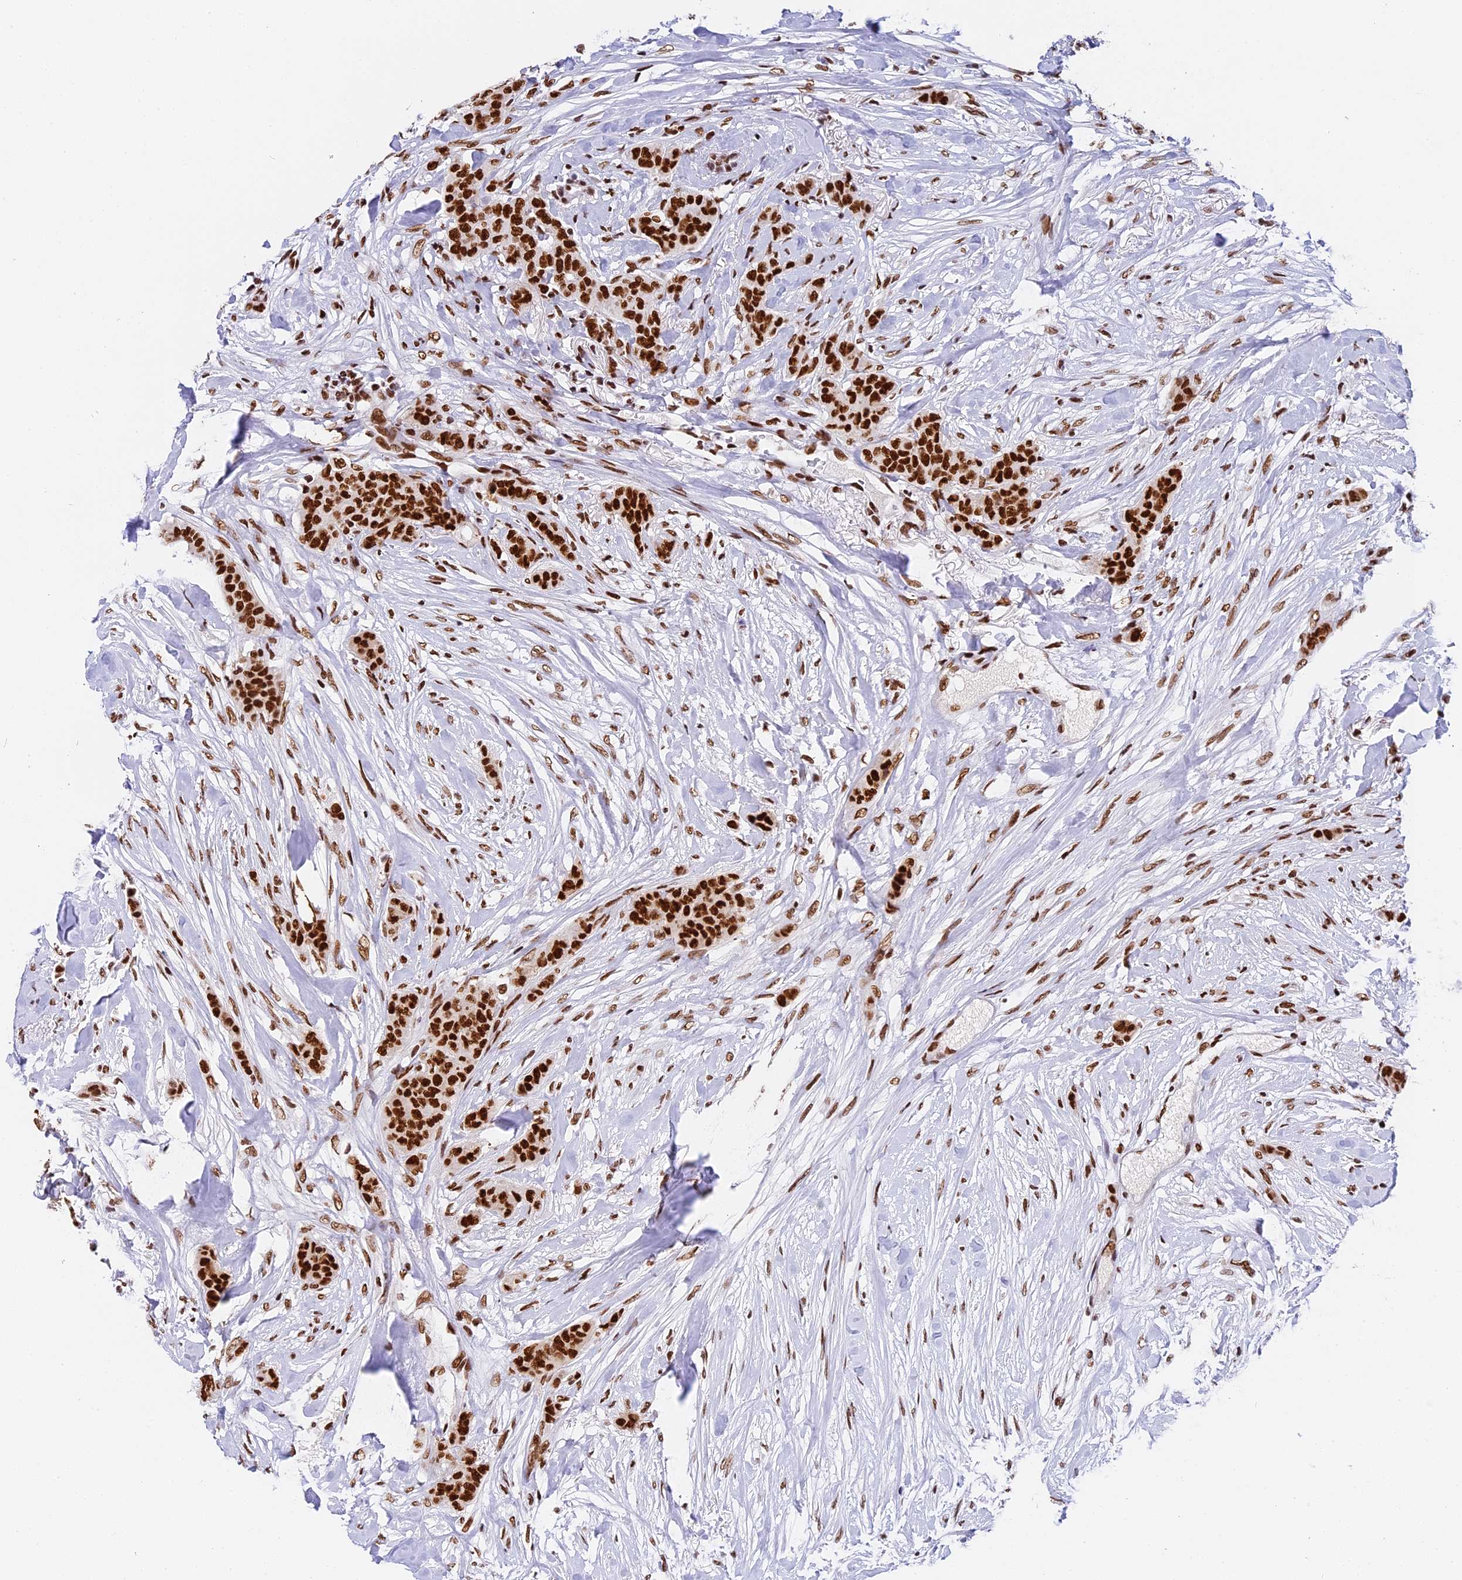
{"staining": {"intensity": "strong", "quantity": ">75%", "location": "nuclear"}, "tissue": "breast cancer", "cell_type": "Tumor cells", "image_type": "cancer", "snomed": [{"axis": "morphology", "description": "Duct carcinoma"}, {"axis": "topography", "description": "Breast"}], "caption": "Immunohistochemical staining of invasive ductal carcinoma (breast) demonstrates high levels of strong nuclear protein staining in approximately >75% of tumor cells. Immunohistochemistry (ihc) stains the protein in brown and the nuclei are stained blue.", "gene": "SBNO1", "patient": {"sex": "female", "age": 40}}